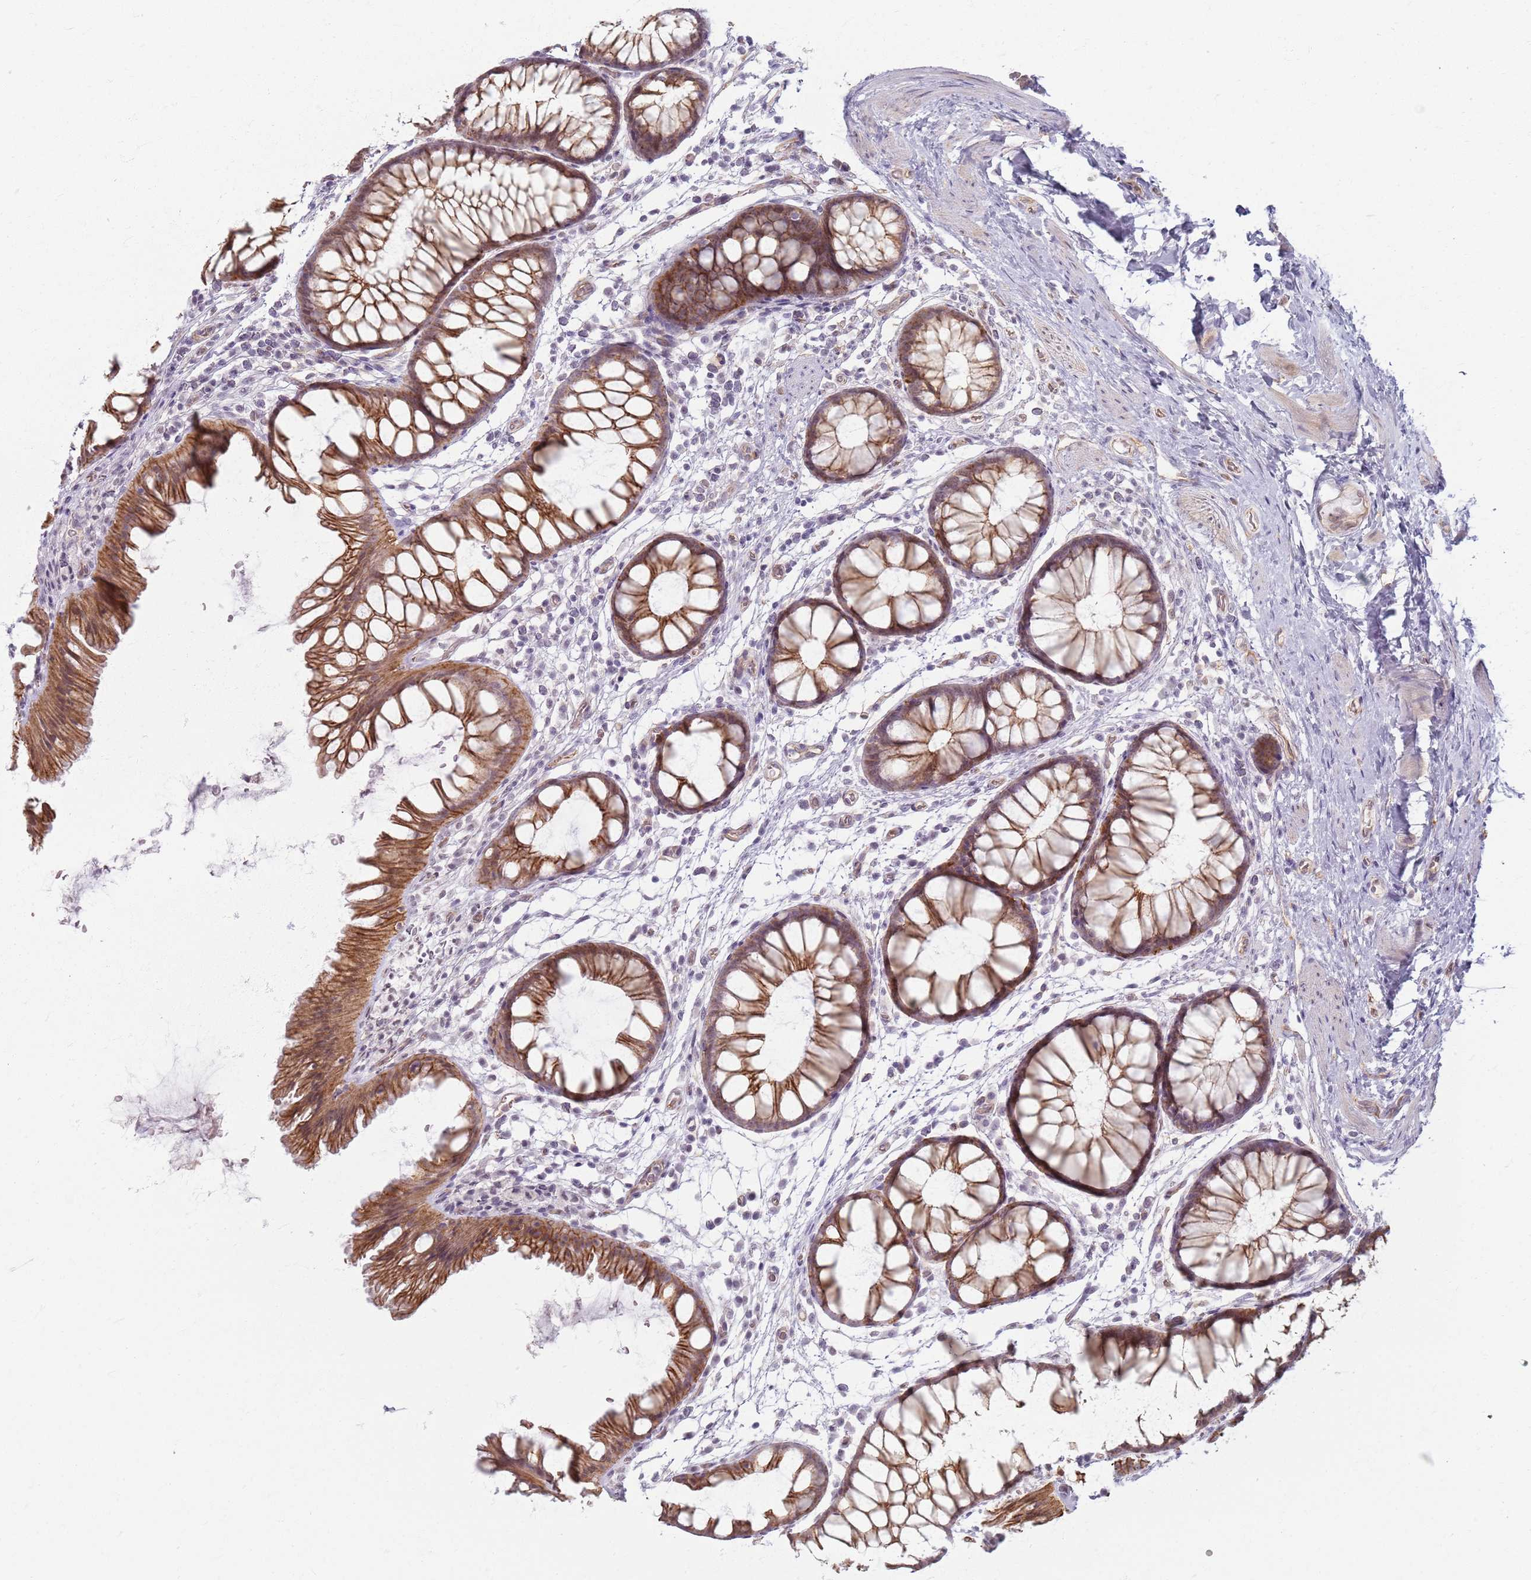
{"staining": {"intensity": "weak", "quantity": ">75%", "location": "nuclear"}, "tissue": "colon", "cell_type": "Endothelial cells", "image_type": "normal", "snomed": [{"axis": "morphology", "description": "Normal tissue, NOS"}, {"axis": "topography", "description": "Colon"}], "caption": "Colon stained with DAB IHC exhibits low levels of weak nuclear expression in approximately >75% of endothelial cells. Using DAB (3,3'-diaminobenzidine) (brown) and hematoxylin (blue) stains, captured at high magnification using brightfield microscopy.", "gene": "KCNA5", "patient": {"sex": "female", "age": 62}}